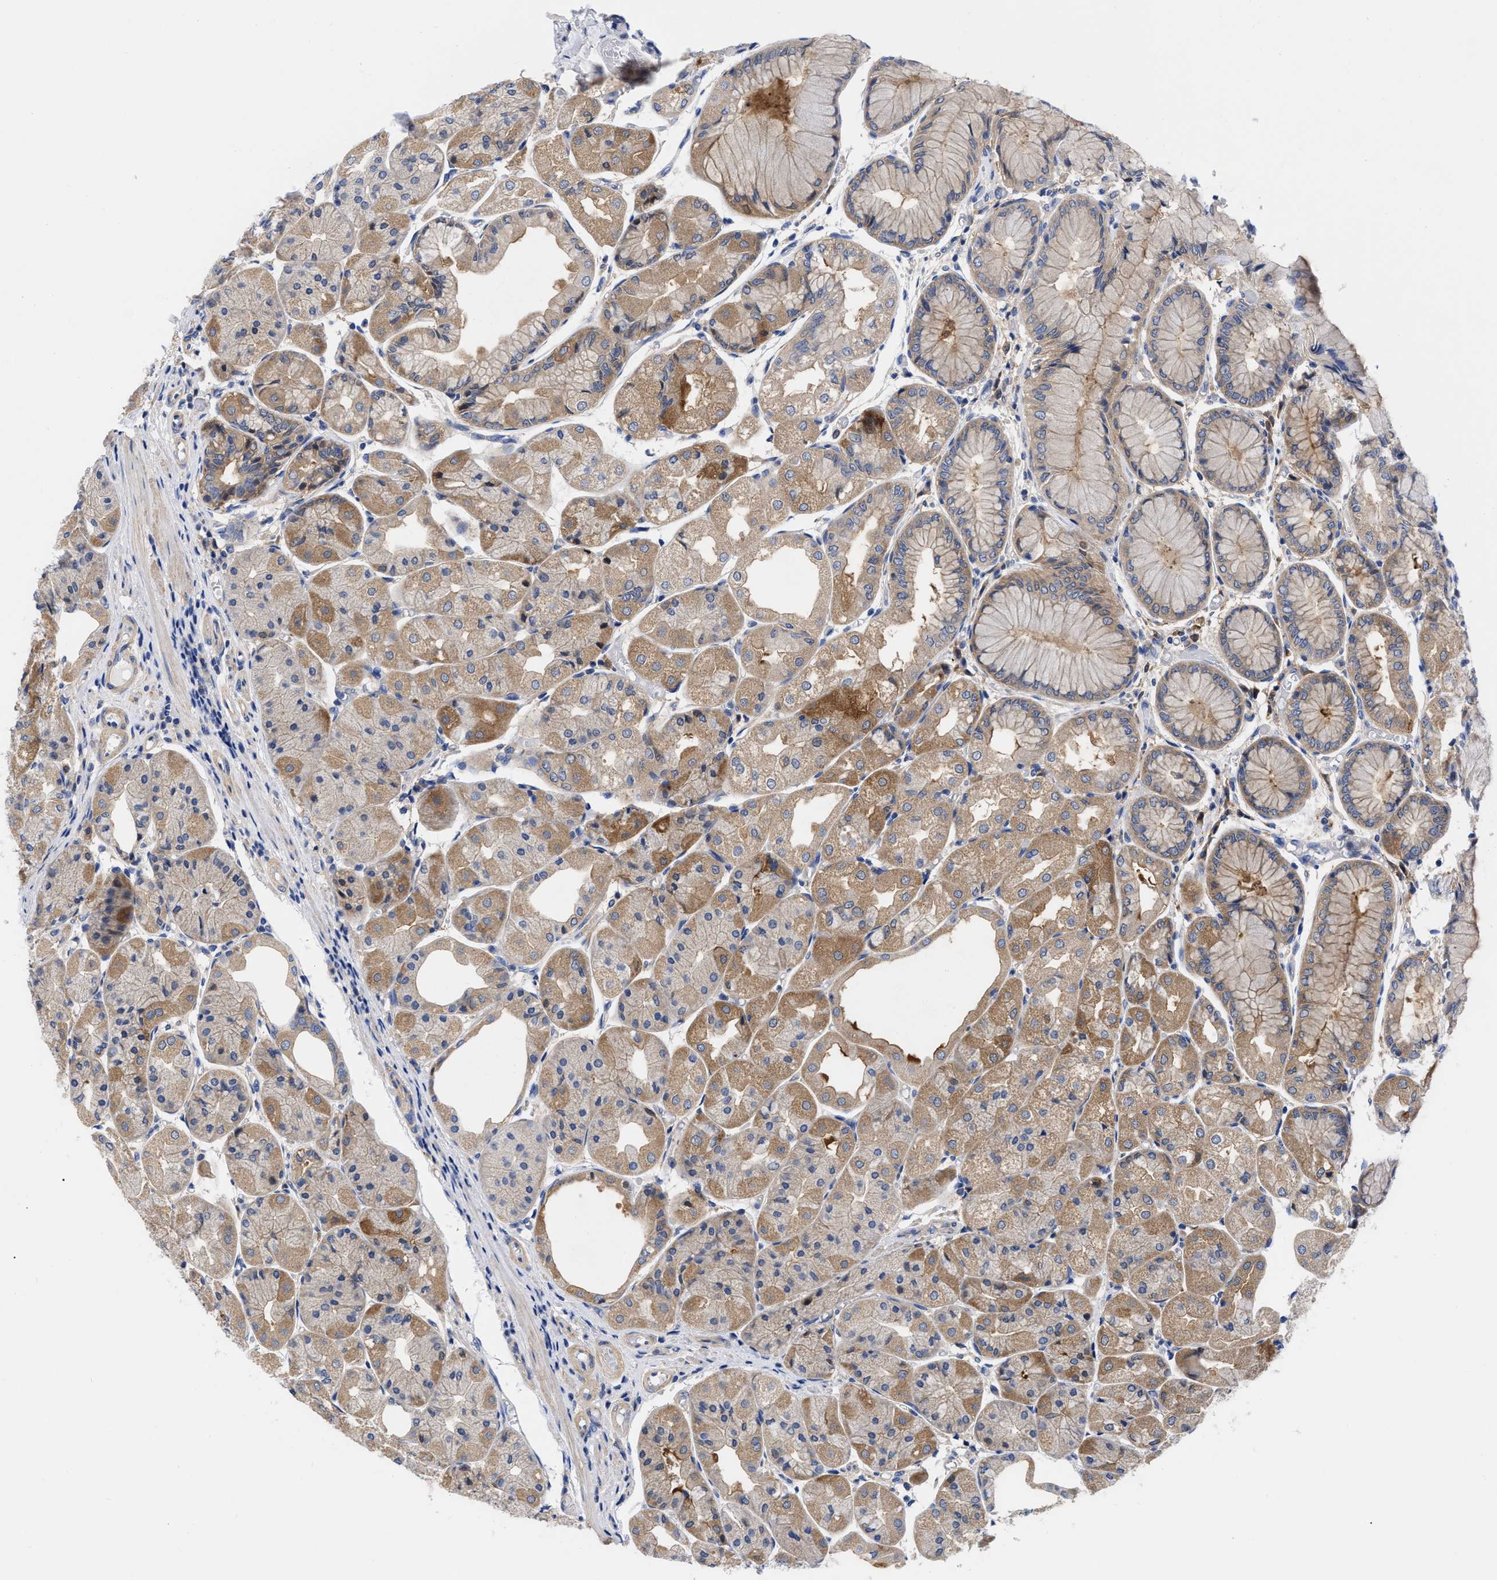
{"staining": {"intensity": "moderate", "quantity": ">75%", "location": "cytoplasmic/membranous"}, "tissue": "stomach", "cell_type": "Glandular cells", "image_type": "normal", "snomed": [{"axis": "morphology", "description": "Normal tissue, NOS"}, {"axis": "topography", "description": "Stomach, upper"}], "caption": "The image exhibits a brown stain indicating the presence of a protein in the cytoplasmic/membranous of glandular cells in stomach. (DAB (3,3'-diaminobenzidine) IHC with brightfield microscopy, high magnification).", "gene": "RBKS", "patient": {"sex": "male", "age": 72}}